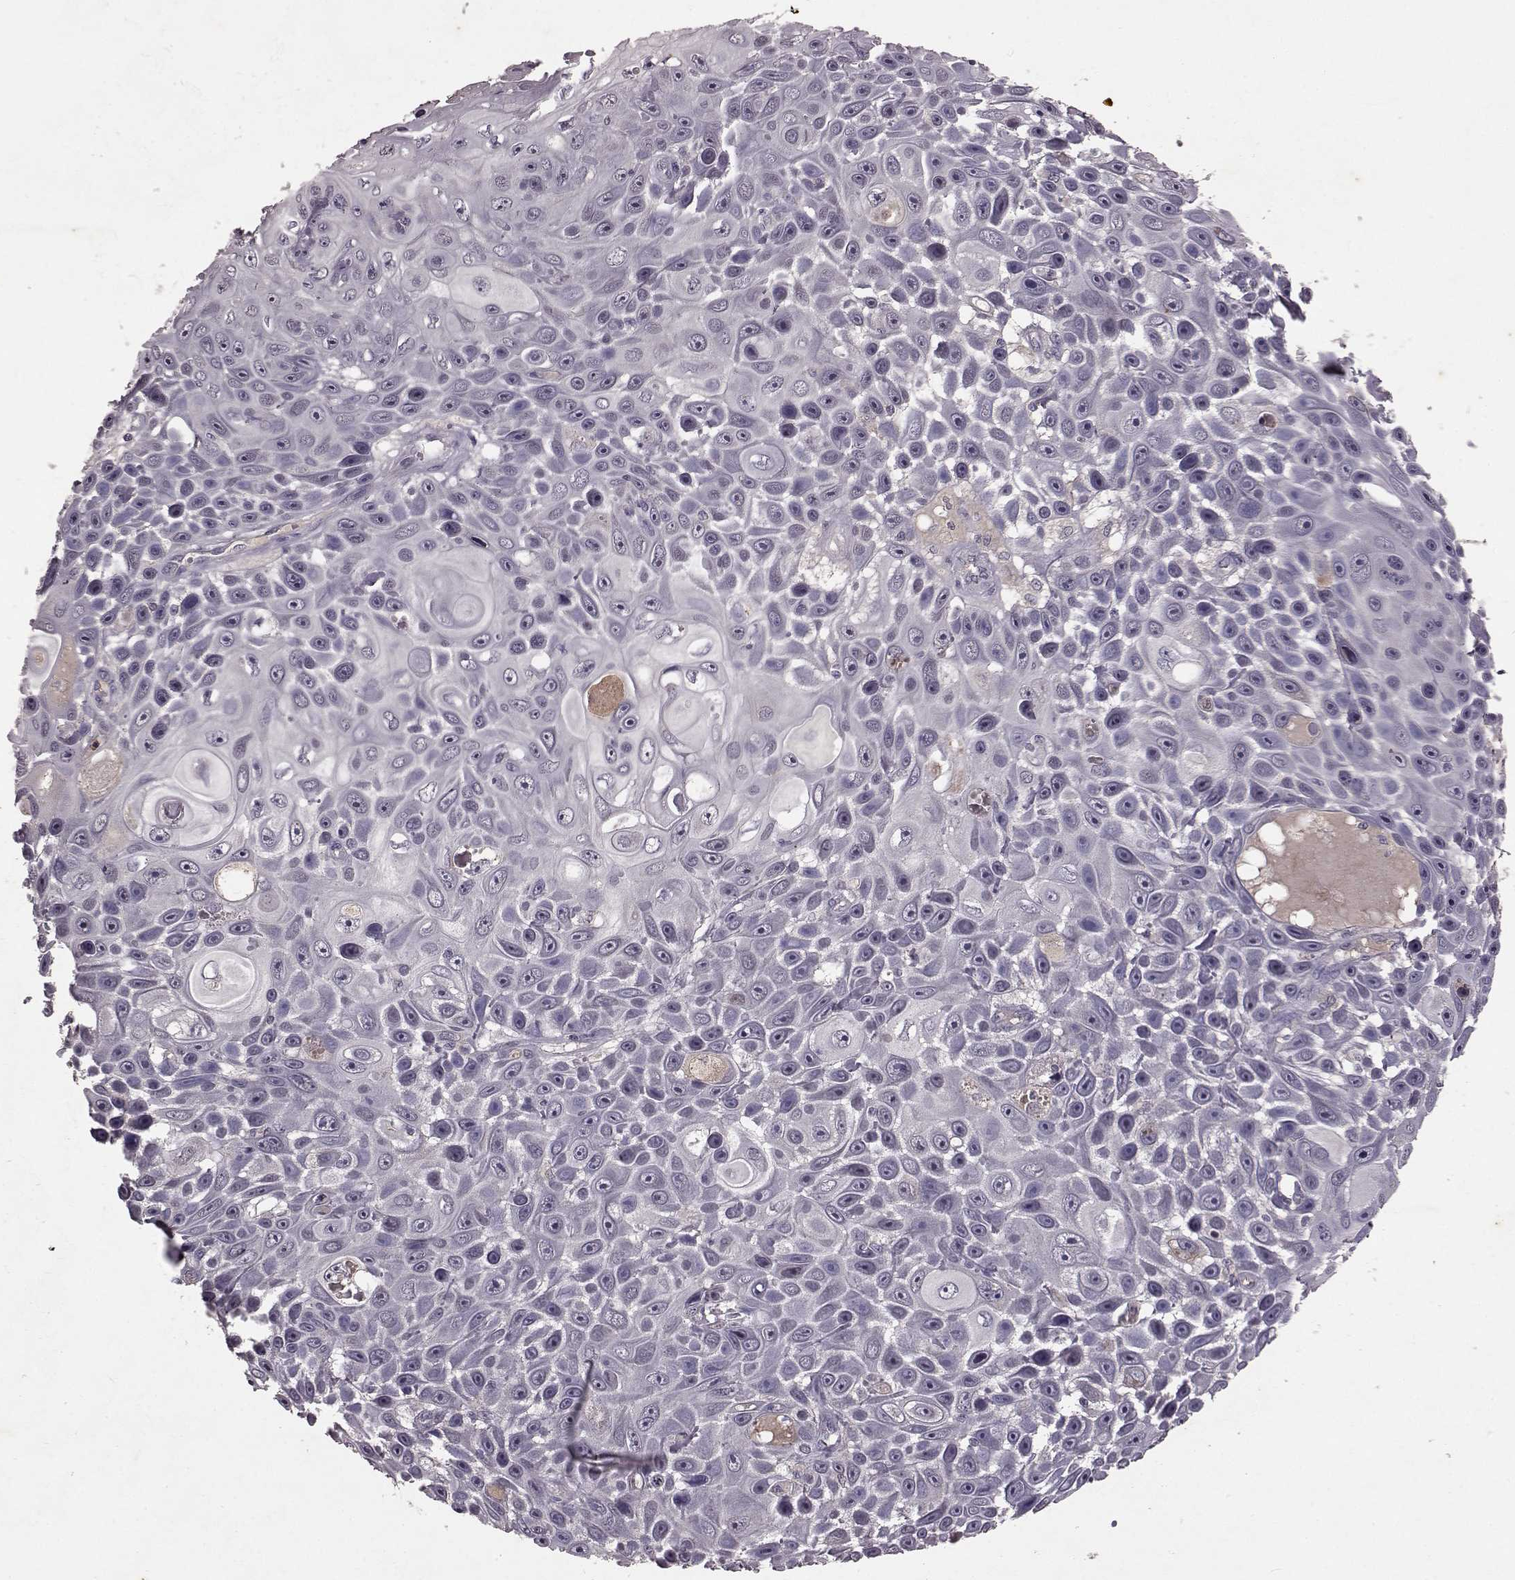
{"staining": {"intensity": "negative", "quantity": "none", "location": "none"}, "tissue": "skin cancer", "cell_type": "Tumor cells", "image_type": "cancer", "snomed": [{"axis": "morphology", "description": "Squamous cell carcinoma, NOS"}, {"axis": "topography", "description": "Skin"}], "caption": "A micrograph of skin squamous cell carcinoma stained for a protein displays no brown staining in tumor cells.", "gene": "FRRS1L", "patient": {"sex": "male", "age": 82}}